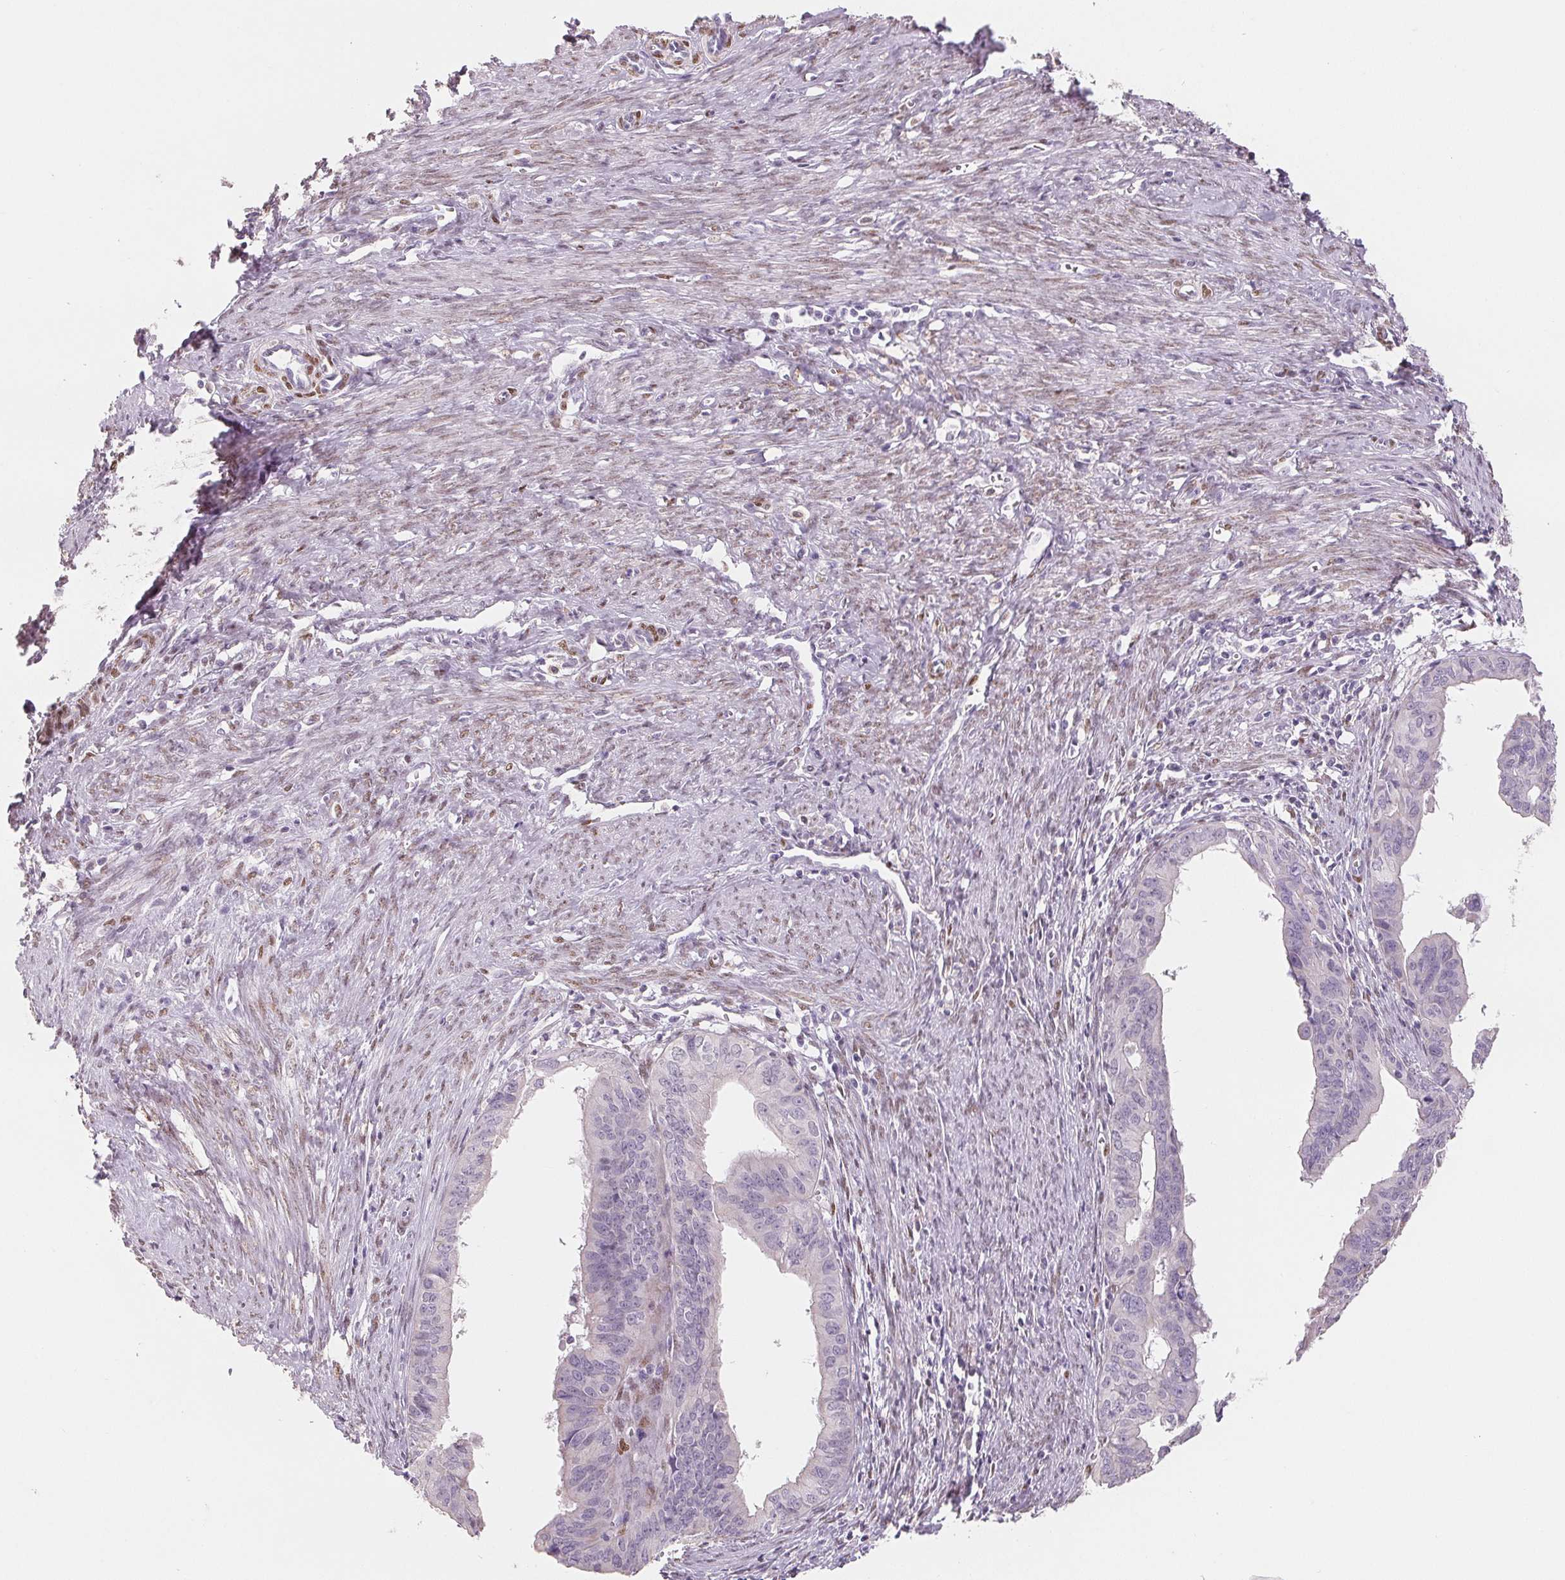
{"staining": {"intensity": "negative", "quantity": "none", "location": "none"}, "tissue": "endometrial cancer", "cell_type": "Tumor cells", "image_type": "cancer", "snomed": [{"axis": "morphology", "description": "Adenocarcinoma, NOS"}, {"axis": "topography", "description": "Endometrium"}], "caption": "IHC of human adenocarcinoma (endometrial) shows no staining in tumor cells. Brightfield microscopy of immunohistochemistry stained with DAB (brown) and hematoxylin (blue), captured at high magnification.", "gene": "SMARCD3", "patient": {"sex": "female", "age": 65}}